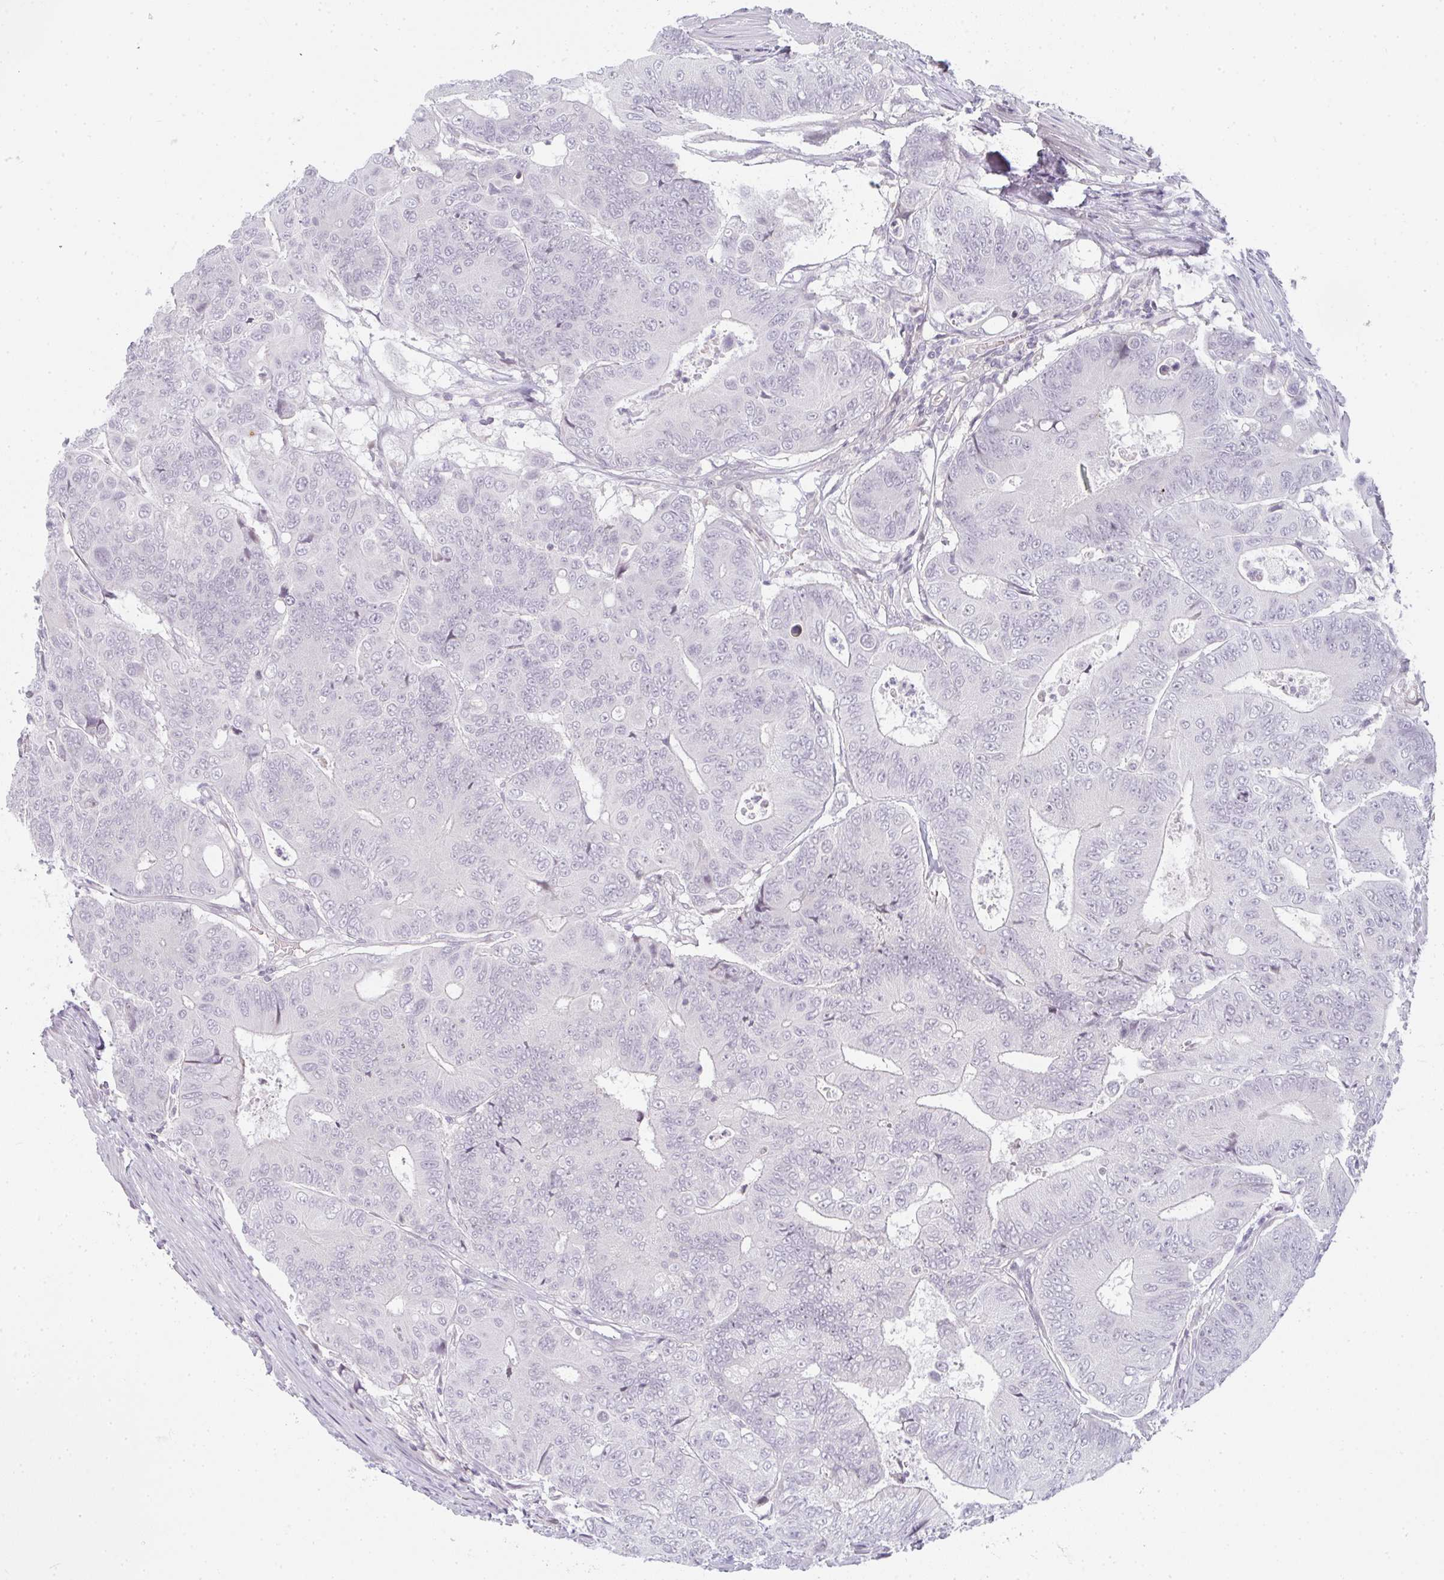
{"staining": {"intensity": "negative", "quantity": "none", "location": "none"}, "tissue": "colorectal cancer", "cell_type": "Tumor cells", "image_type": "cancer", "snomed": [{"axis": "morphology", "description": "Adenocarcinoma, NOS"}, {"axis": "topography", "description": "Colon"}], "caption": "Image shows no significant protein expression in tumor cells of colorectal cancer (adenocarcinoma). The staining is performed using DAB brown chromogen with nuclei counter-stained in using hematoxylin.", "gene": "RBBP6", "patient": {"sex": "female", "age": 48}}